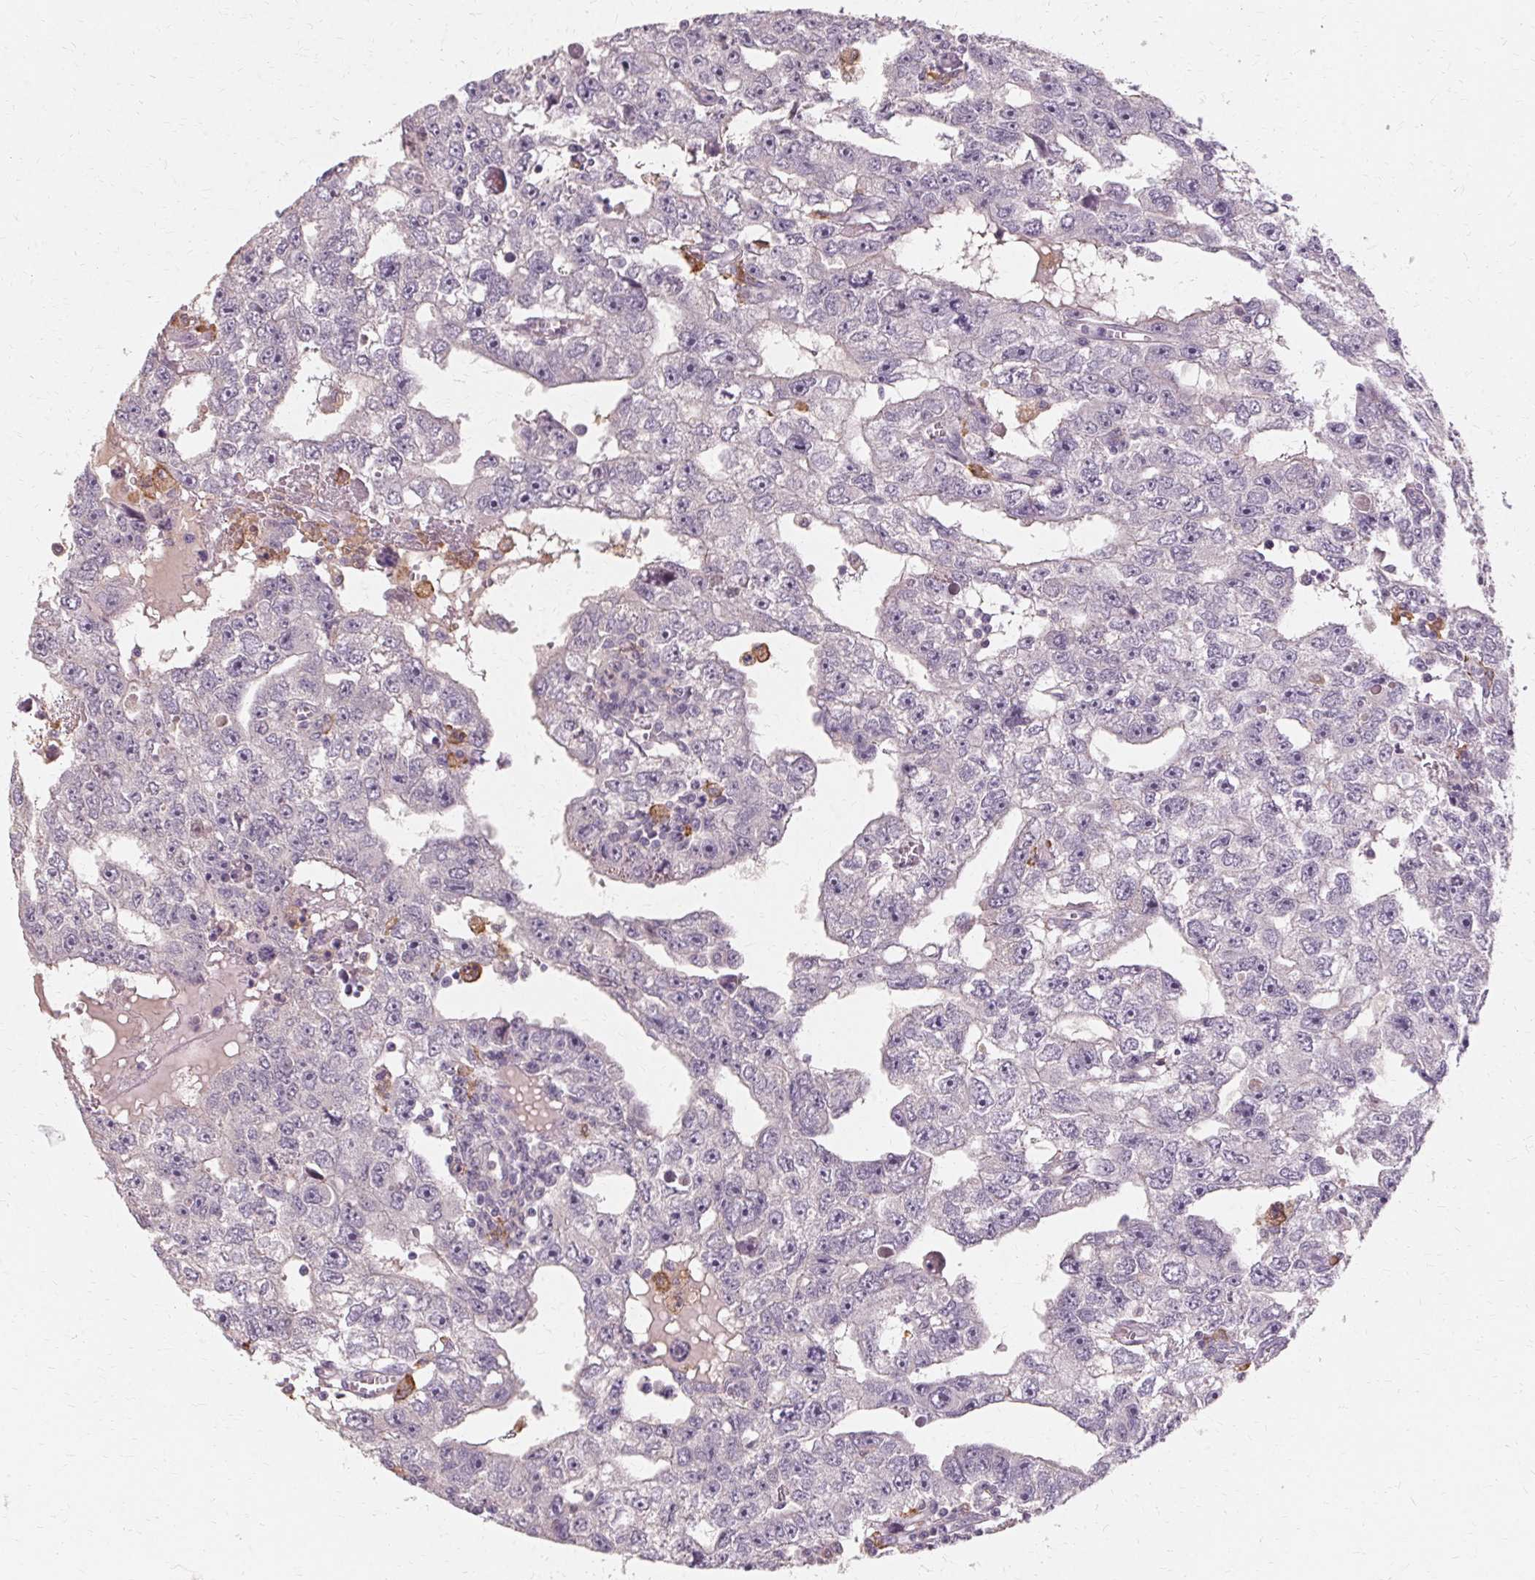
{"staining": {"intensity": "negative", "quantity": "none", "location": "none"}, "tissue": "testis cancer", "cell_type": "Tumor cells", "image_type": "cancer", "snomed": [{"axis": "morphology", "description": "Carcinoma, Embryonal, NOS"}, {"axis": "topography", "description": "Testis"}], "caption": "Tumor cells are negative for brown protein staining in testis embryonal carcinoma.", "gene": "IFNGR1", "patient": {"sex": "male", "age": 20}}